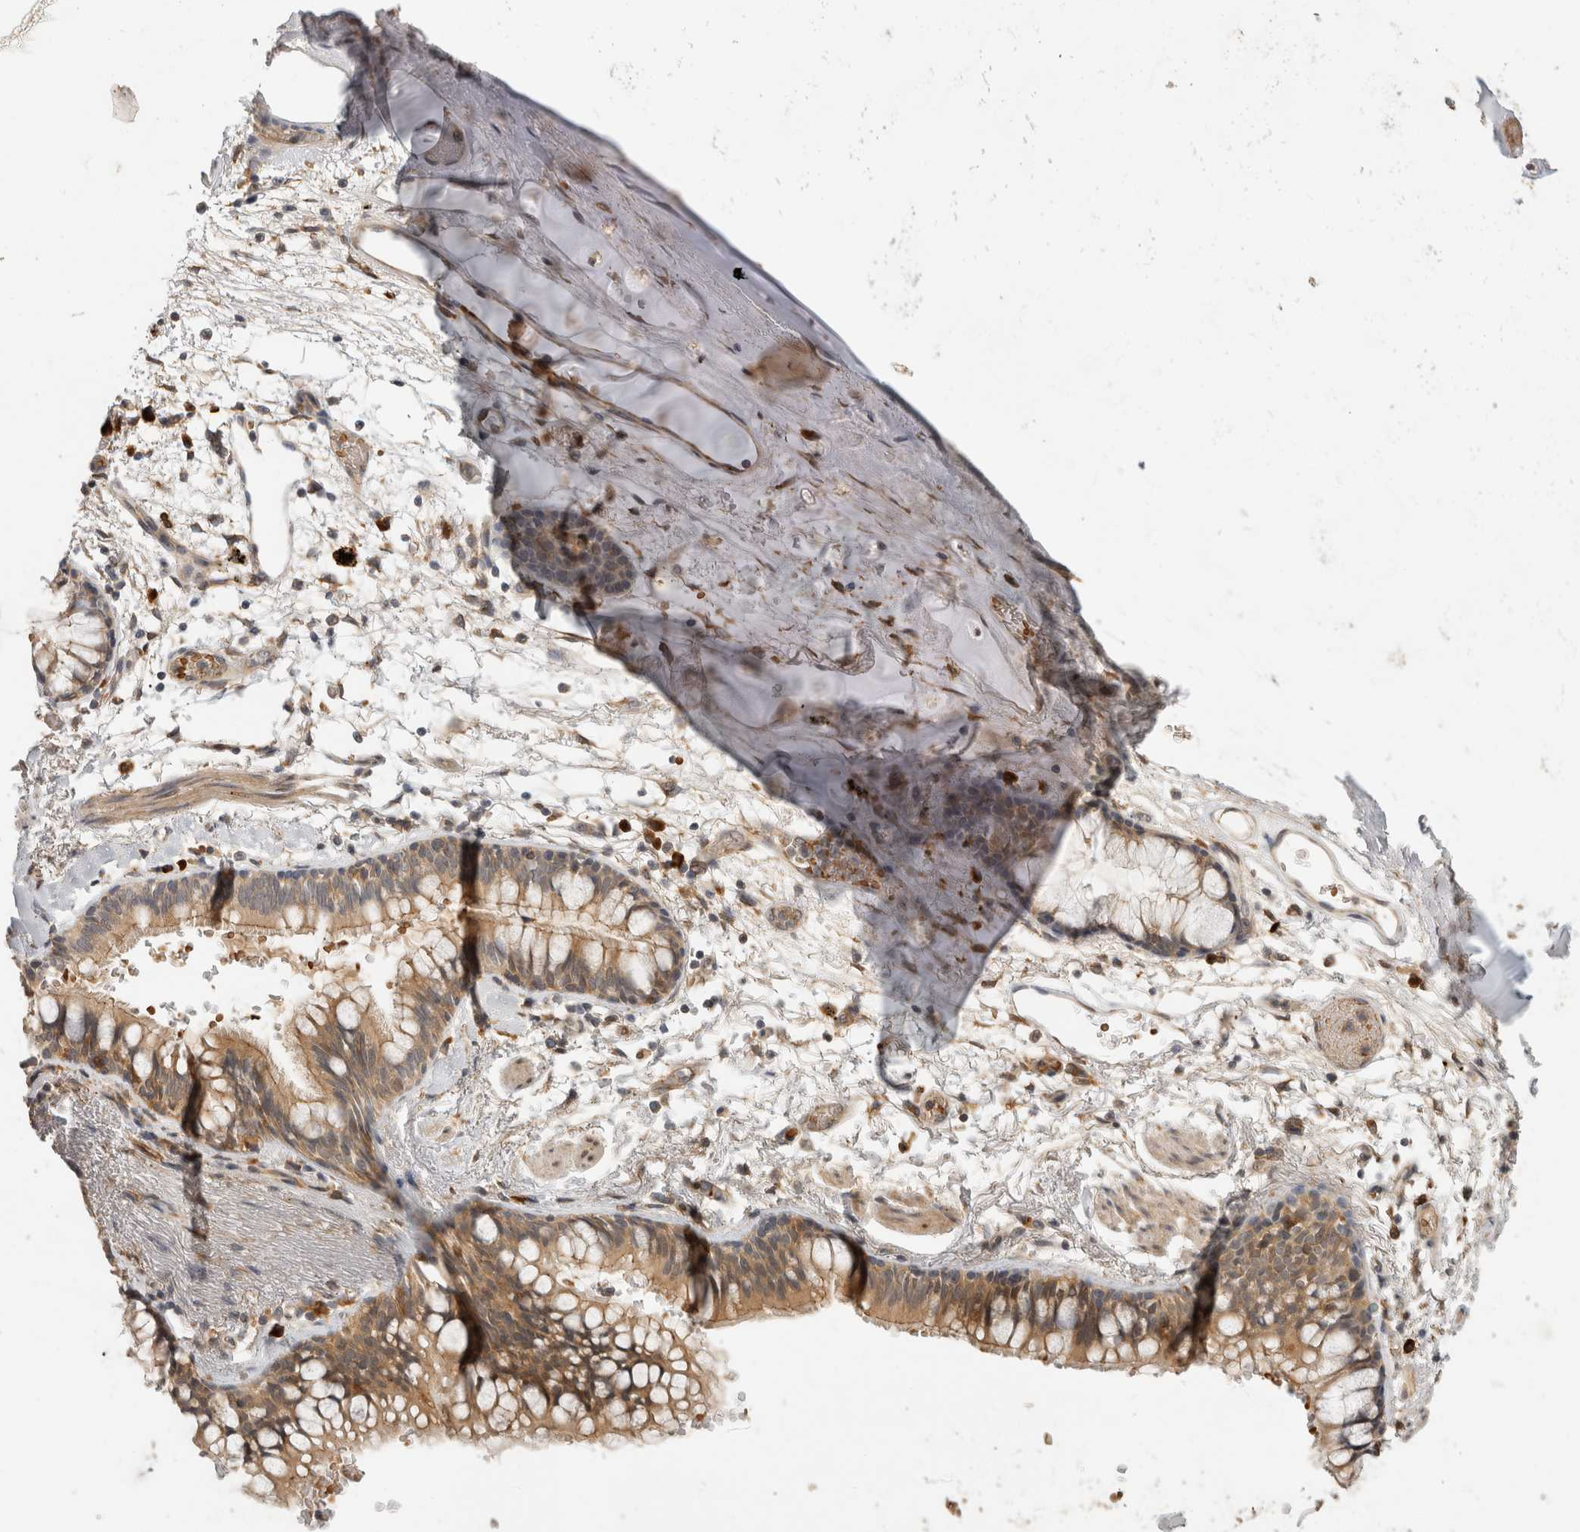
{"staining": {"intensity": "weak", "quantity": ">75%", "location": "cytoplasmic/membranous"}, "tissue": "adipose tissue", "cell_type": "Adipocytes", "image_type": "normal", "snomed": [{"axis": "morphology", "description": "Normal tissue, NOS"}, {"axis": "topography", "description": "Cartilage tissue"}, {"axis": "topography", "description": "Bronchus"}], "caption": "High-power microscopy captured an immunohistochemistry histopathology image of normal adipose tissue, revealing weak cytoplasmic/membranous expression in approximately >75% of adipocytes. The staining is performed using DAB (3,3'-diaminobenzidine) brown chromogen to label protein expression. The nuclei are counter-stained blue using hematoxylin.", "gene": "APOL2", "patient": {"sex": "female", "age": 73}}